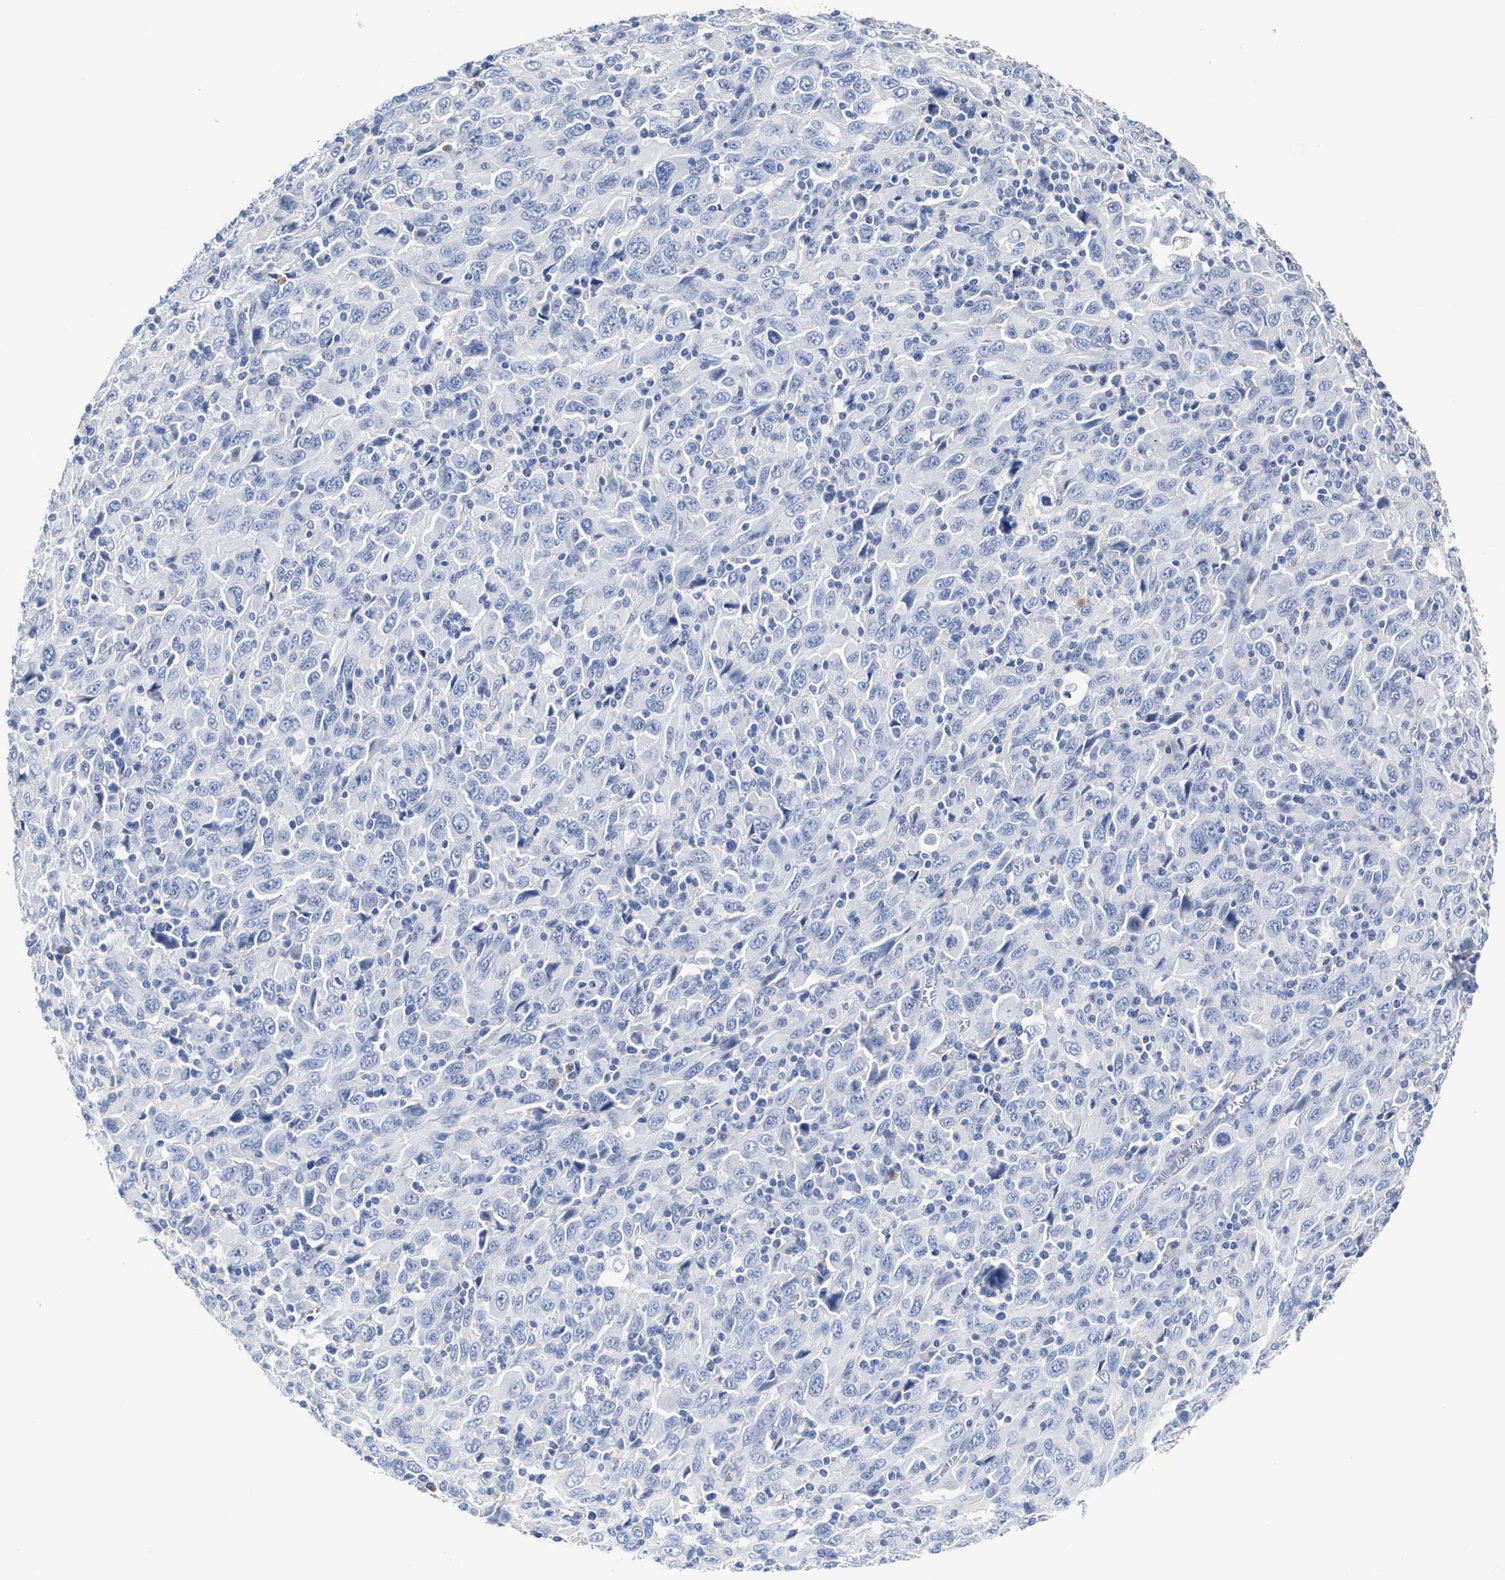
{"staining": {"intensity": "negative", "quantity": "none", "location": "none"}, "tissue": "melanoma", "cell_type": "Tumor cells", "image_type": "cancer", "snomed": [{"axis": "morphology", "description": "Malignant melanoma, Metastatic site"}, {"axis": "topography", "description": "Skin"}], "caption": "Protein analysis of melanoma reveals no significant expression in tumor cells.", "gene": "C2", "patient": {"sex": "female", "age": 56}}